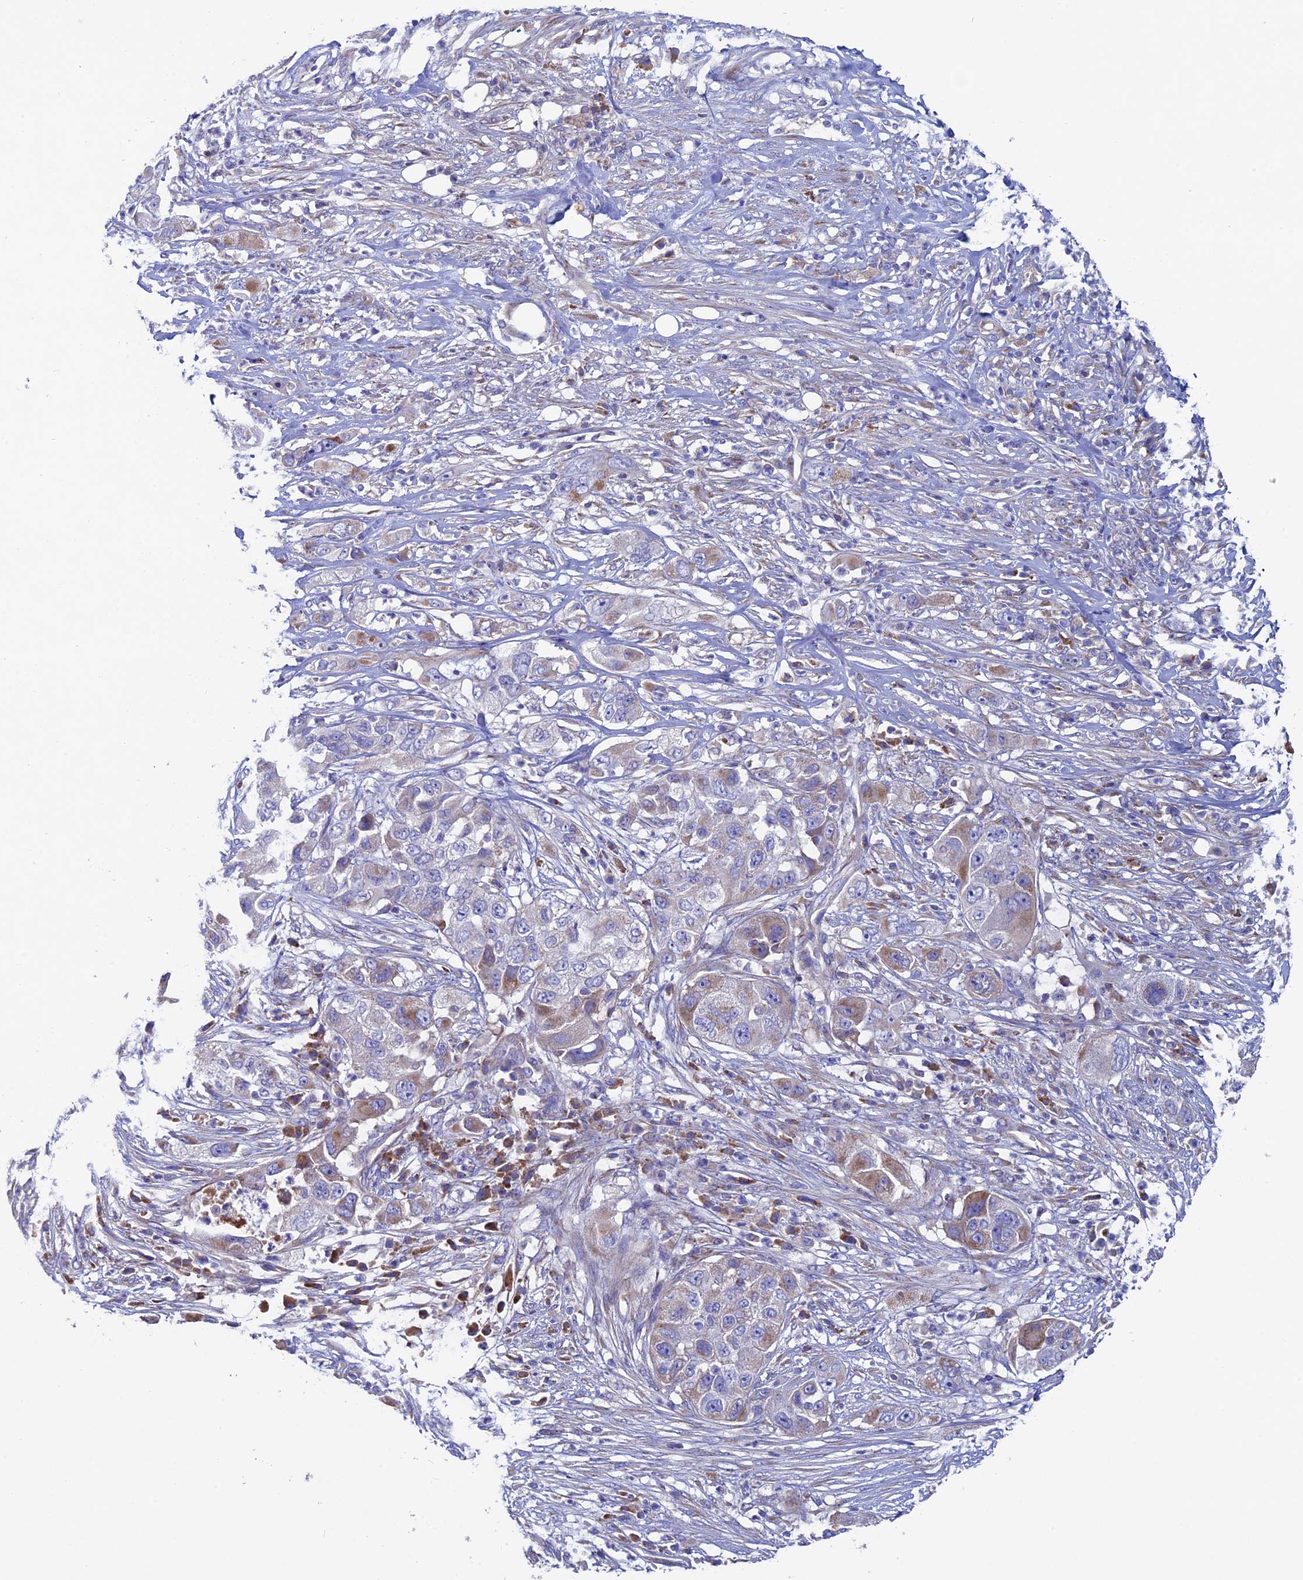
{"staining": {"intensity": "moderate", "quantity": "<25%", "location": "cytoplasmic/membranous"}, "tissue": "pancreatic cancer", "cell_type": "Tumor cells", "image_type": "cancer", "snomed": [{"axis": "morphology", "description": "Adenocarcinoma, NOS"}, {"axis": "topography", "description": "Pancreas"}], "caption": "Tumor cells reveal low levels of moderate cytoplasmic/membranous expression in approximately <25% of cells in pancreatic cancer.", "gene": "SLC15A5", "patient": {"sex": "female", "age": 78}}